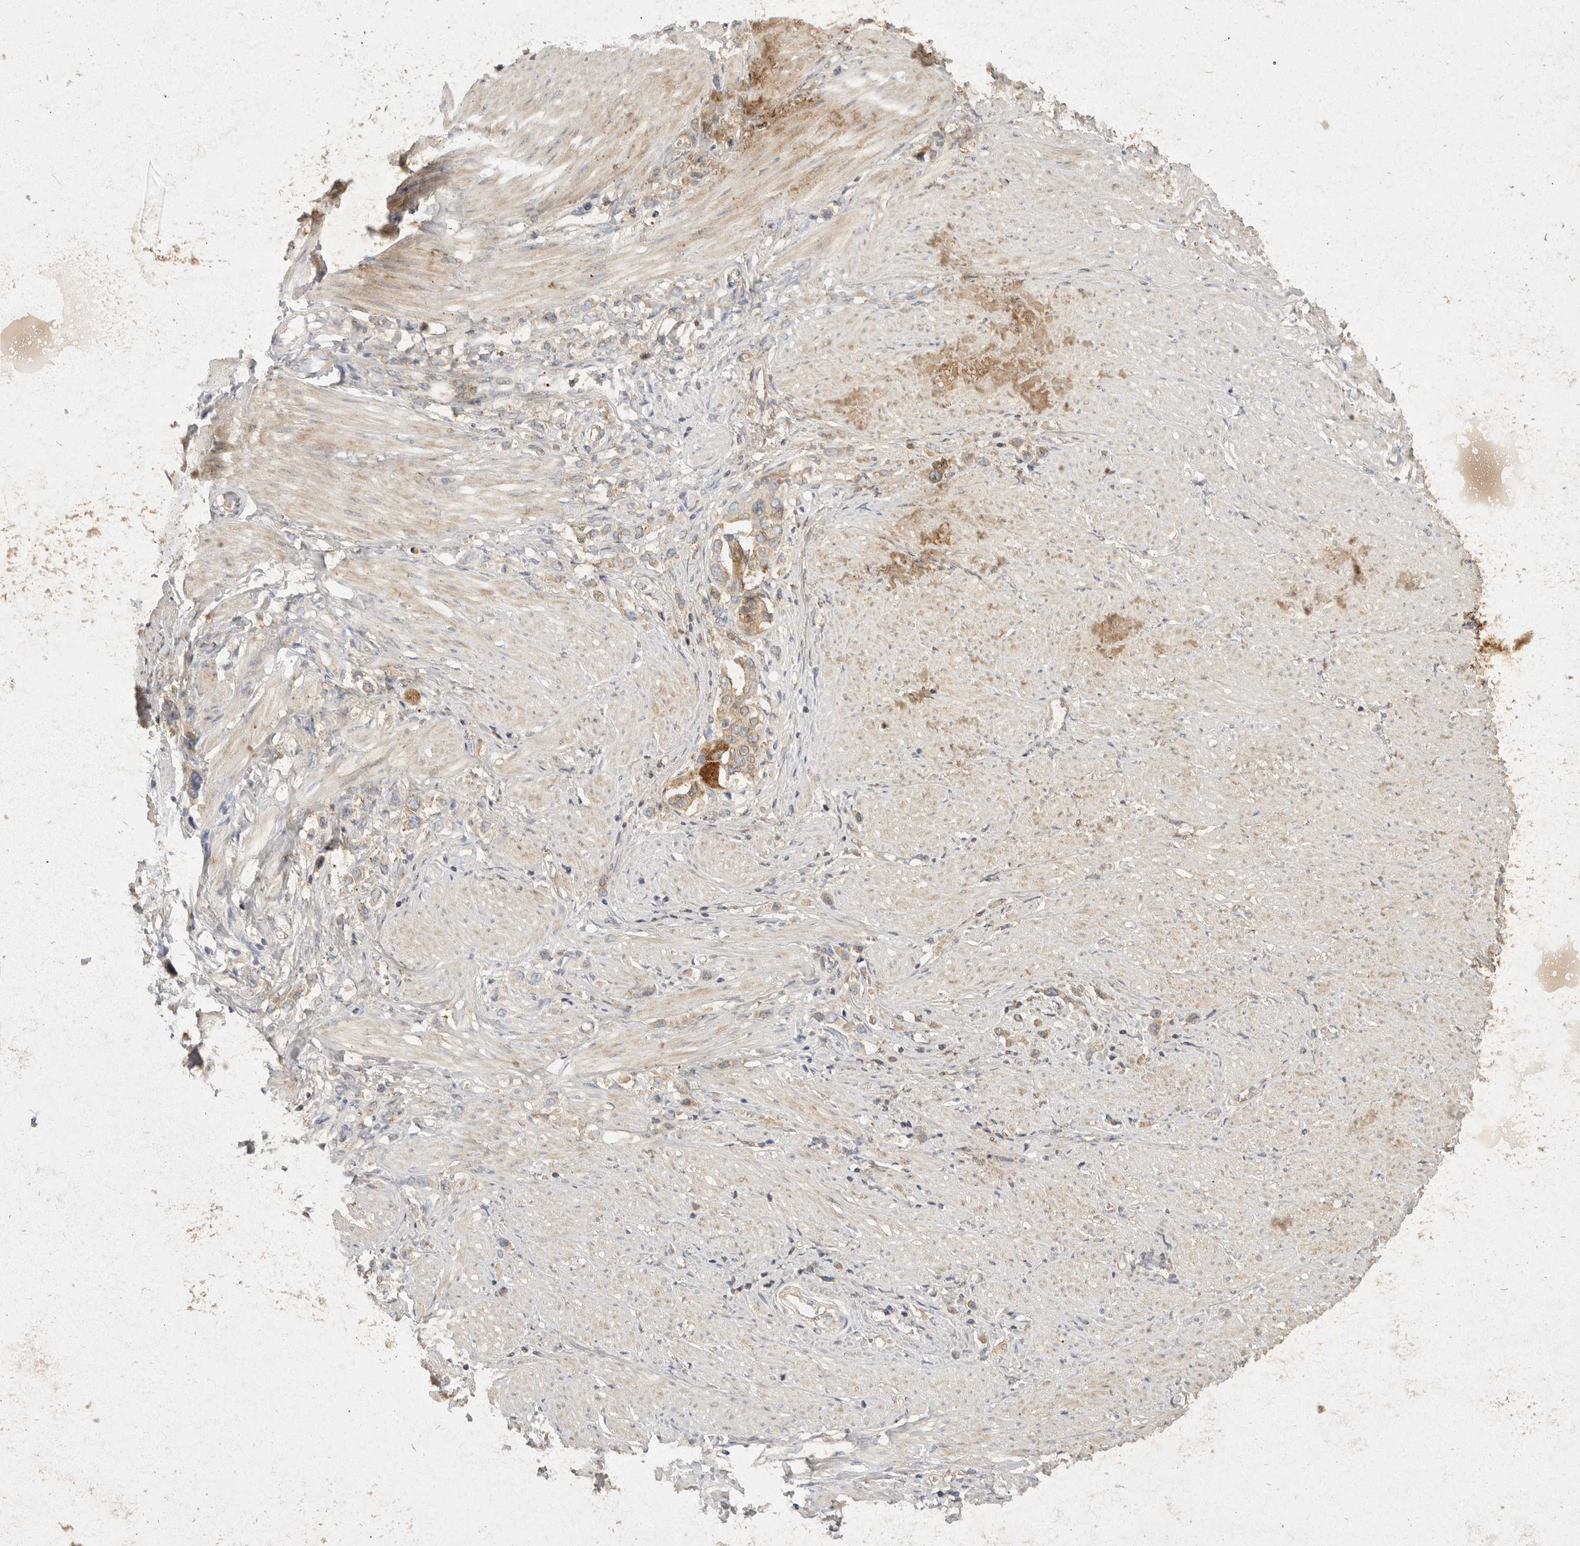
{"staining": {"intensity": "weak", "quantity": "<25%", "location": "cytoplasmic/membranous"}, "tissue": "stomach cancer", "cell_type": "Tumor cells", "image_type": "cancer", "snomed": [{"axis": "morphology", "description": "Adenocarcinoma, NOS"}, {"axis": "topography", "description": "Stomach"}], "caption": "This is an immunohistochemistry (IHC) photomicrograph of stomach cancer (adenocarcinoma). There is no positivity in tumor cells.", "gene": "EIF4G3", "patient": {"sex": "female", "age": 65}}